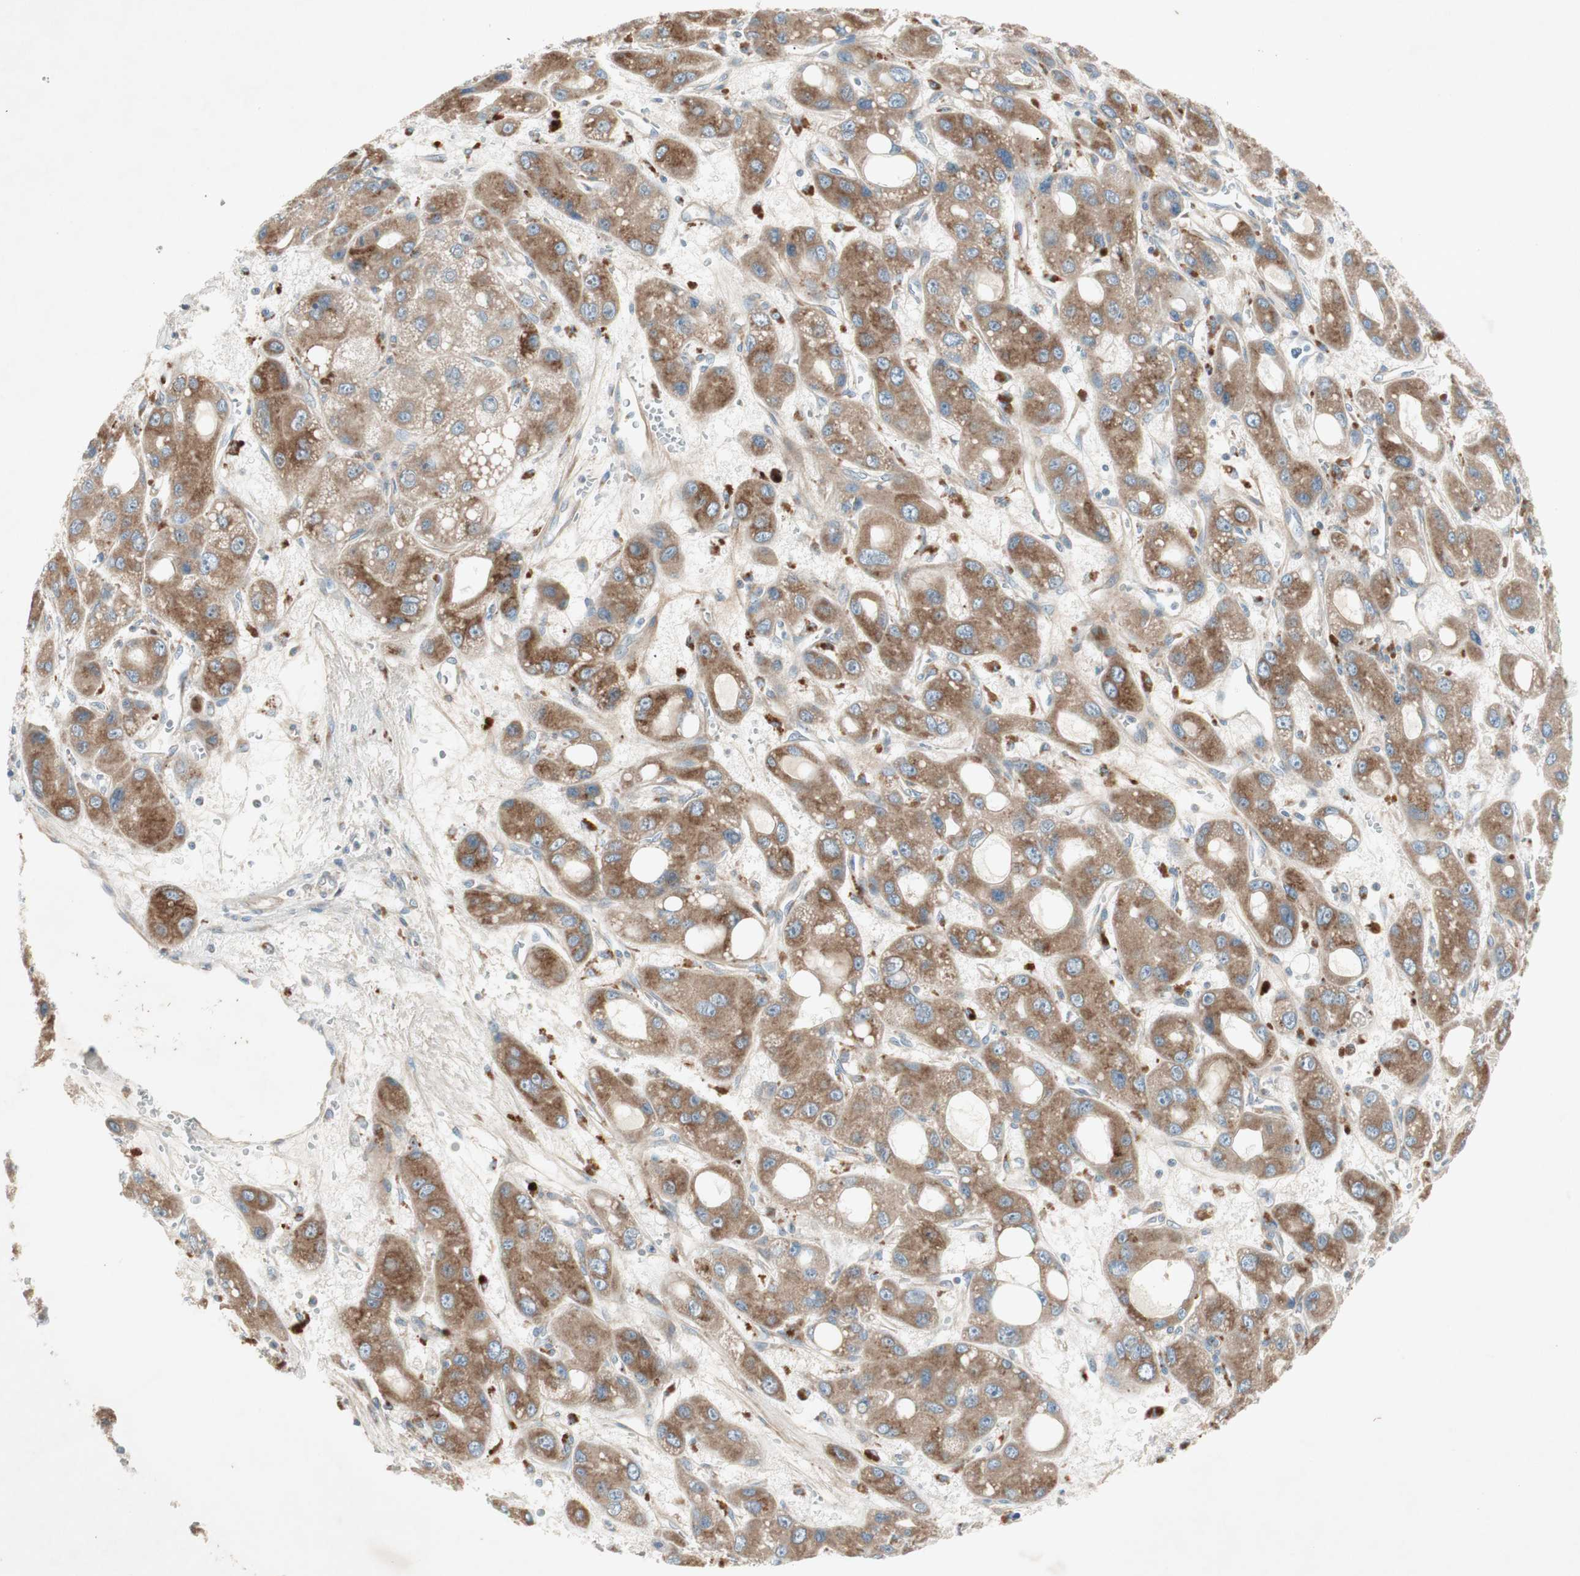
{"staining": {"intensity": "moderate", "quantity": ">75%", "location": "cytoplasmic/membranous"}, "tissue": "liver cancer", "cell_type": "Tumor cells", "image_type": "cancer", "snomed": [{"axis": "morphology", "description": "Carcinoma, Hepatocellular, NOS"}, {"axis": "topography", "description": "Liver"}], "caption": "Immunohistochemical staining of hepatocellular carcinoma (liver) reveals medium levels of moderate cytoplasmic/membranous staining in about >75% of tumor cells.", "gene": "RPL23", "patient": {"sex": "male", "age": 55}}